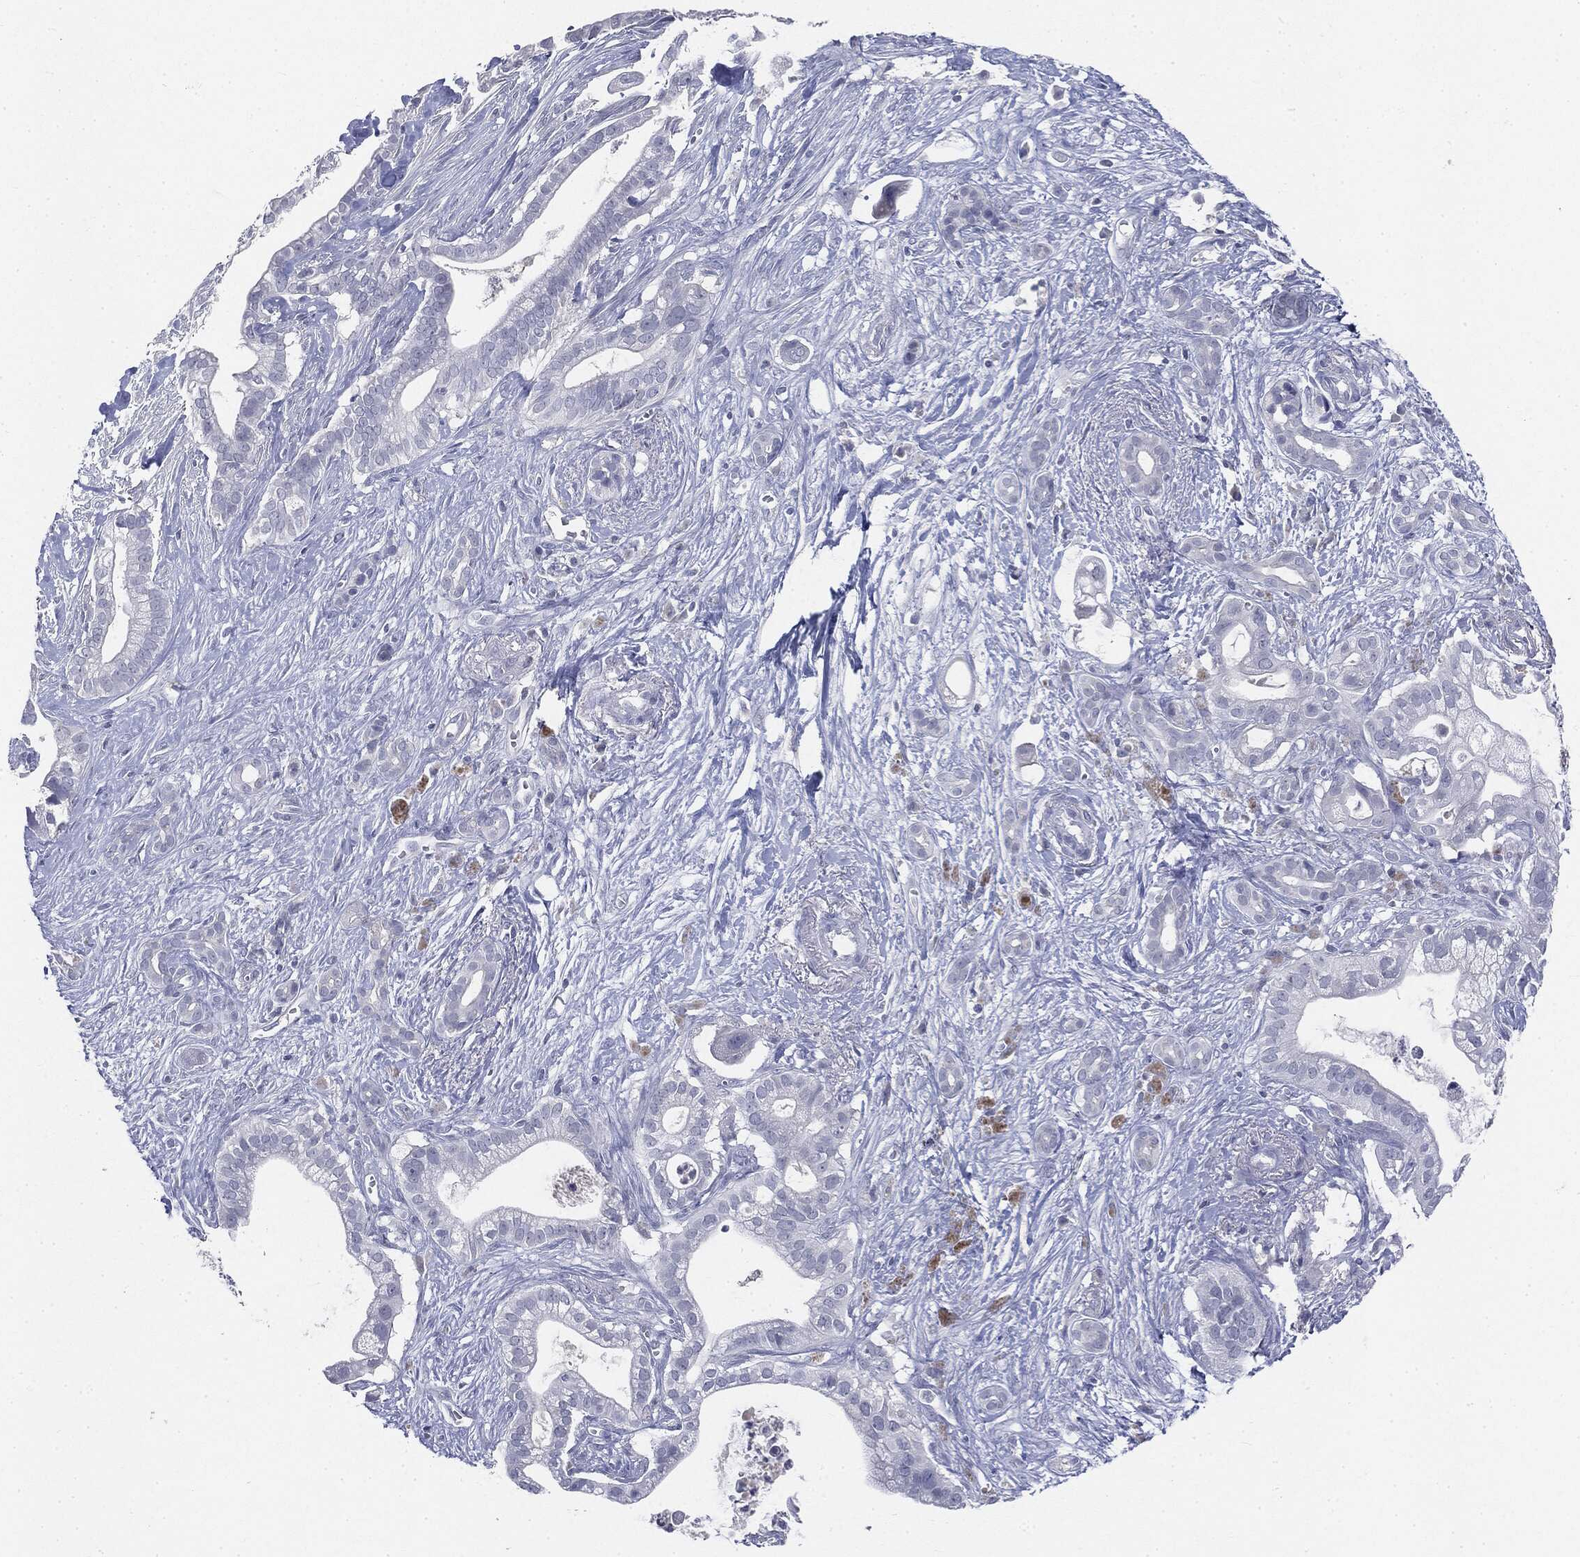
{"staining": {"intensity": "negative", "quantity": "none", "location": "none"}, "tissue": "pancreatic cancer", "cell_type": "Tumor cells", "image_type": "cancer", "snomed": [{"axis": "morphology", "description": "Adenocarcinoma, NOS"}, {"axis": "topography", "description": "Pancreas"}], "caption": "Pancreatic cancer (adenocarcinoma) was stained to show a protein in brown. There is no significant positivity in tumor cells. (DAB (3,3'-diaminobenzidine) IHC with hematoxylin counter stain).", "gene": "CGB1", "patient": {"sex": "male", "age": 61}}